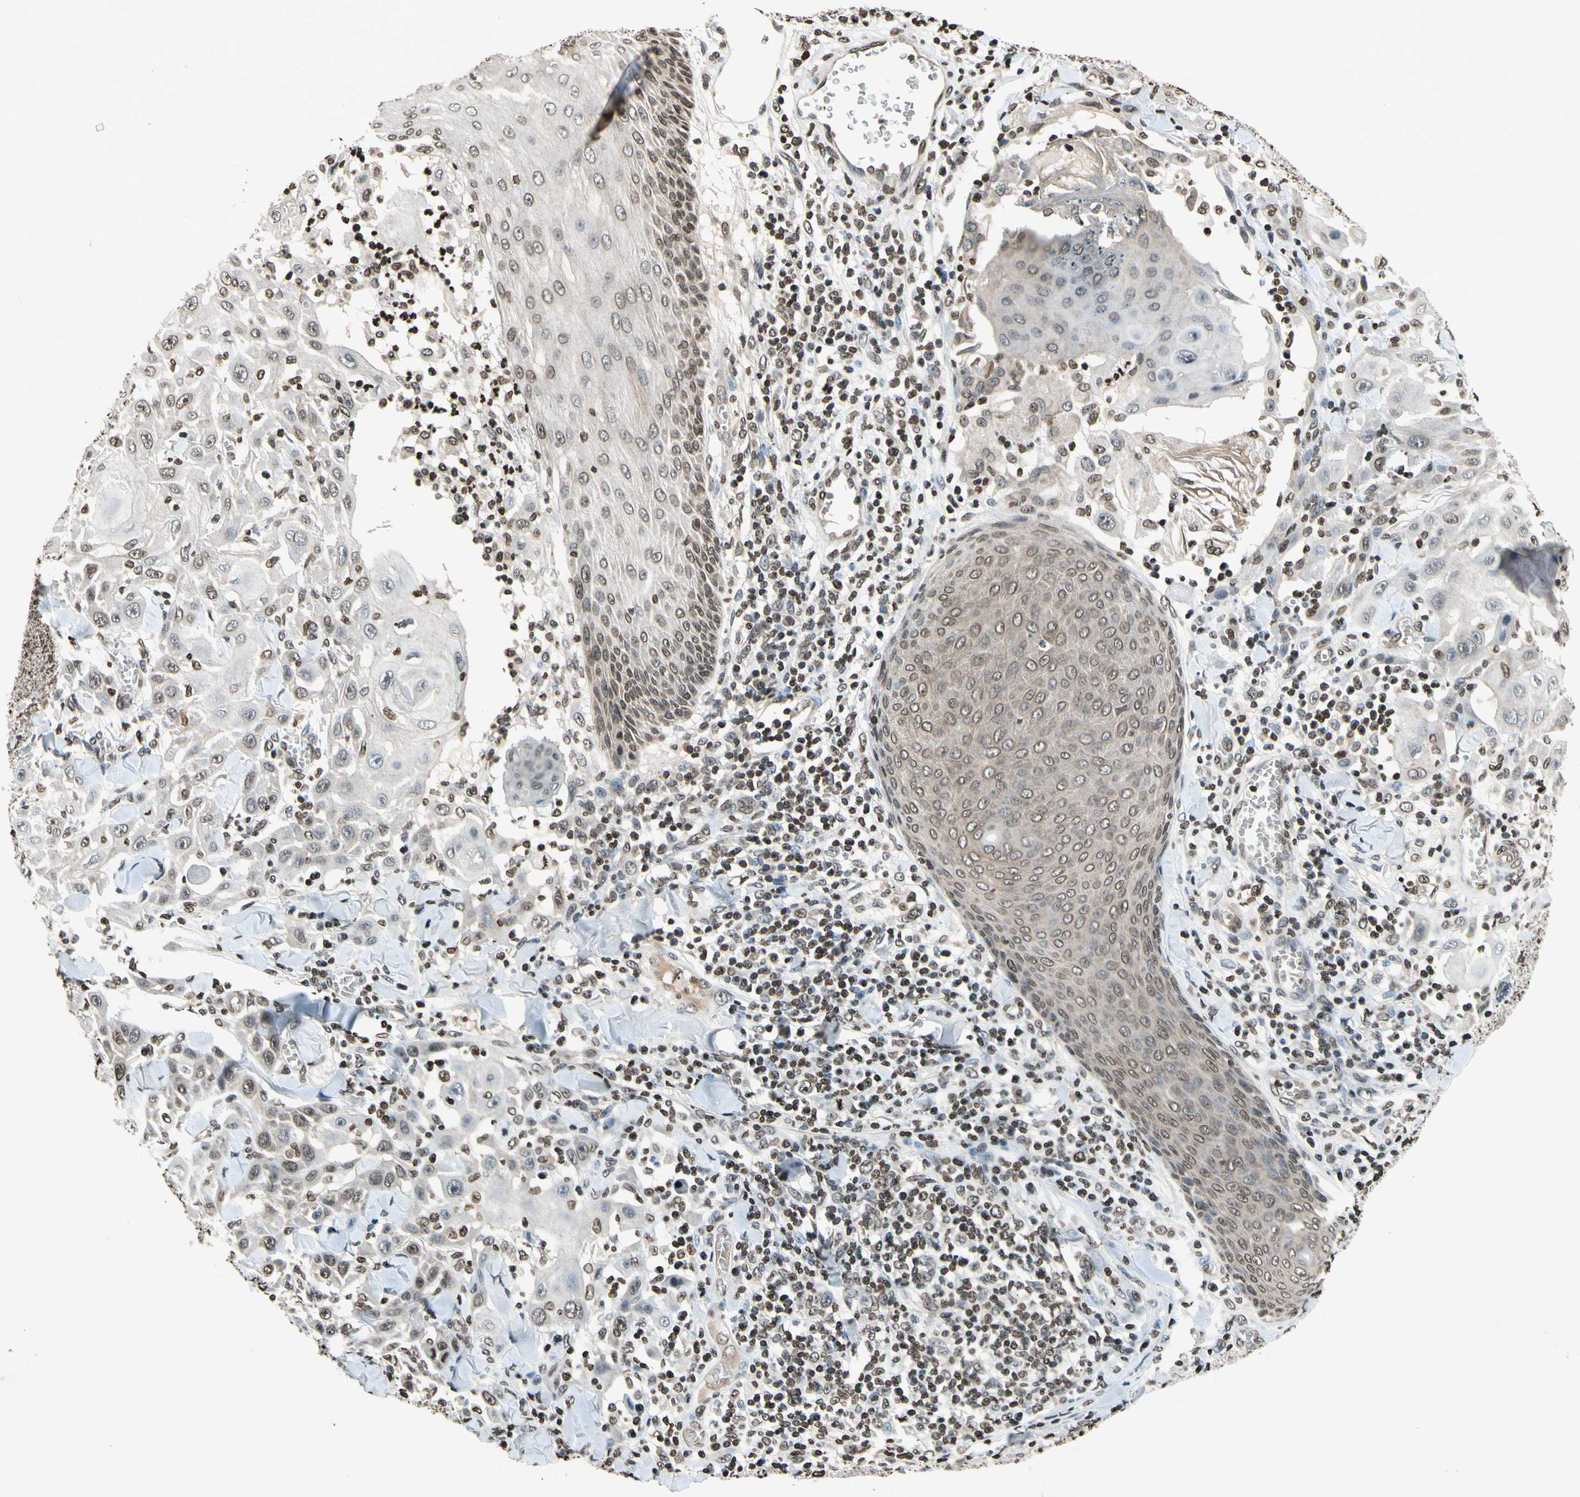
{"staining": {"intensity": "weak", "quantity": "<25%", "location": "cytoplasmic/membranous"}, "tissue": "skin cancer", "cell_type": "Tumor cells", "image_type": "cancer", "snomed": [{"axis": "morphology", "description": "Squamous cell carcinoma, NOS"}, {"axis": "topography", "description": "Skin"}], "caption": "Immunohistochemical staining of skin cancer (squamous cell carcinoma) reveals no significant positivity in tumor cells. The staining is performed using DAB brown chromogen with nuclei counter-stained in using hematoxylin.", "gene": "HOXB3", "patient": {"sex": "male", "age": 24}}